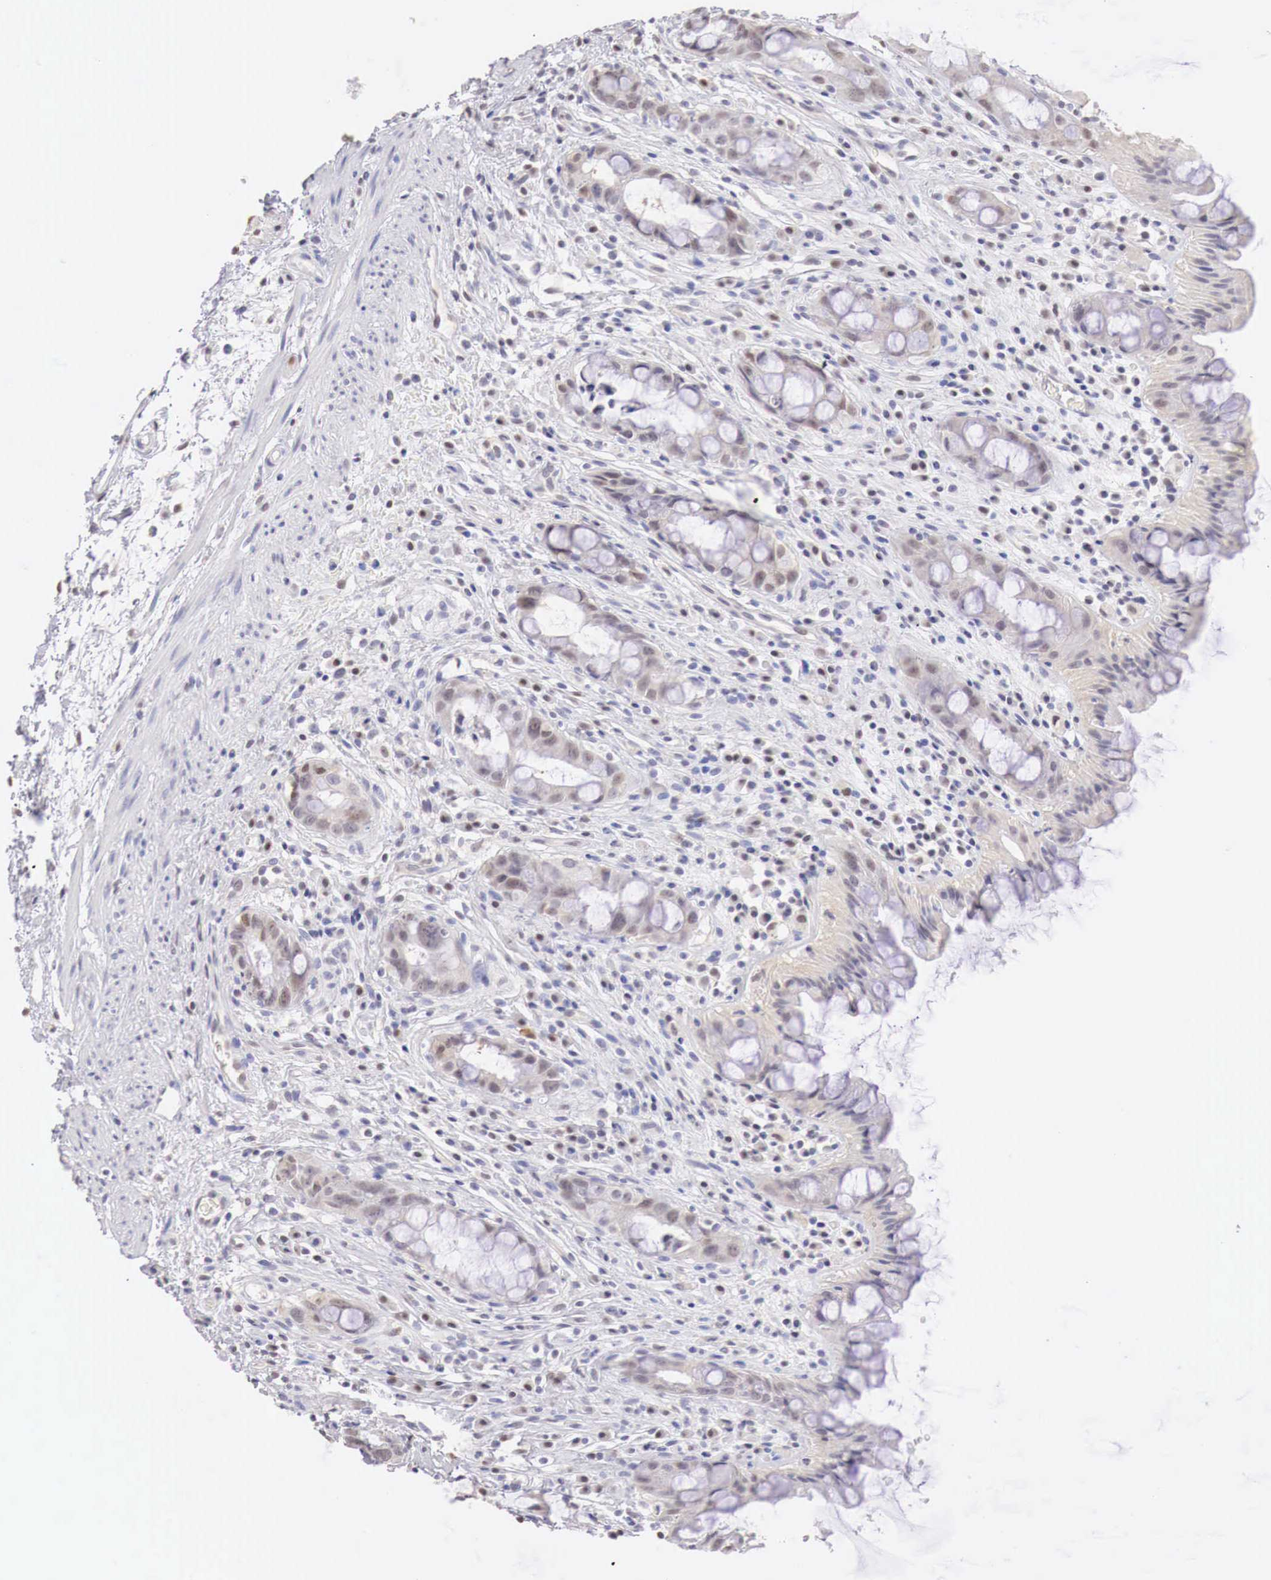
{"staining": {"intensity": "negative", "quantity": "none", "location": "none"}, "tissue": "rectum", "cell_type": "Glandular cells", "image_type": "normal", "snomed": [{"axis": "morphology", "description": "Normal tissue, NOS"}, {"axis": "topography", "description": "Rectum"}], "caption": "Immunohistochemistry histopathology image of unremarkable human rectum stained for a protein (brown), which shows no staining in glandular cells.", "gene": "UBA1", "patient": {"sex": "male", "age": 65}}